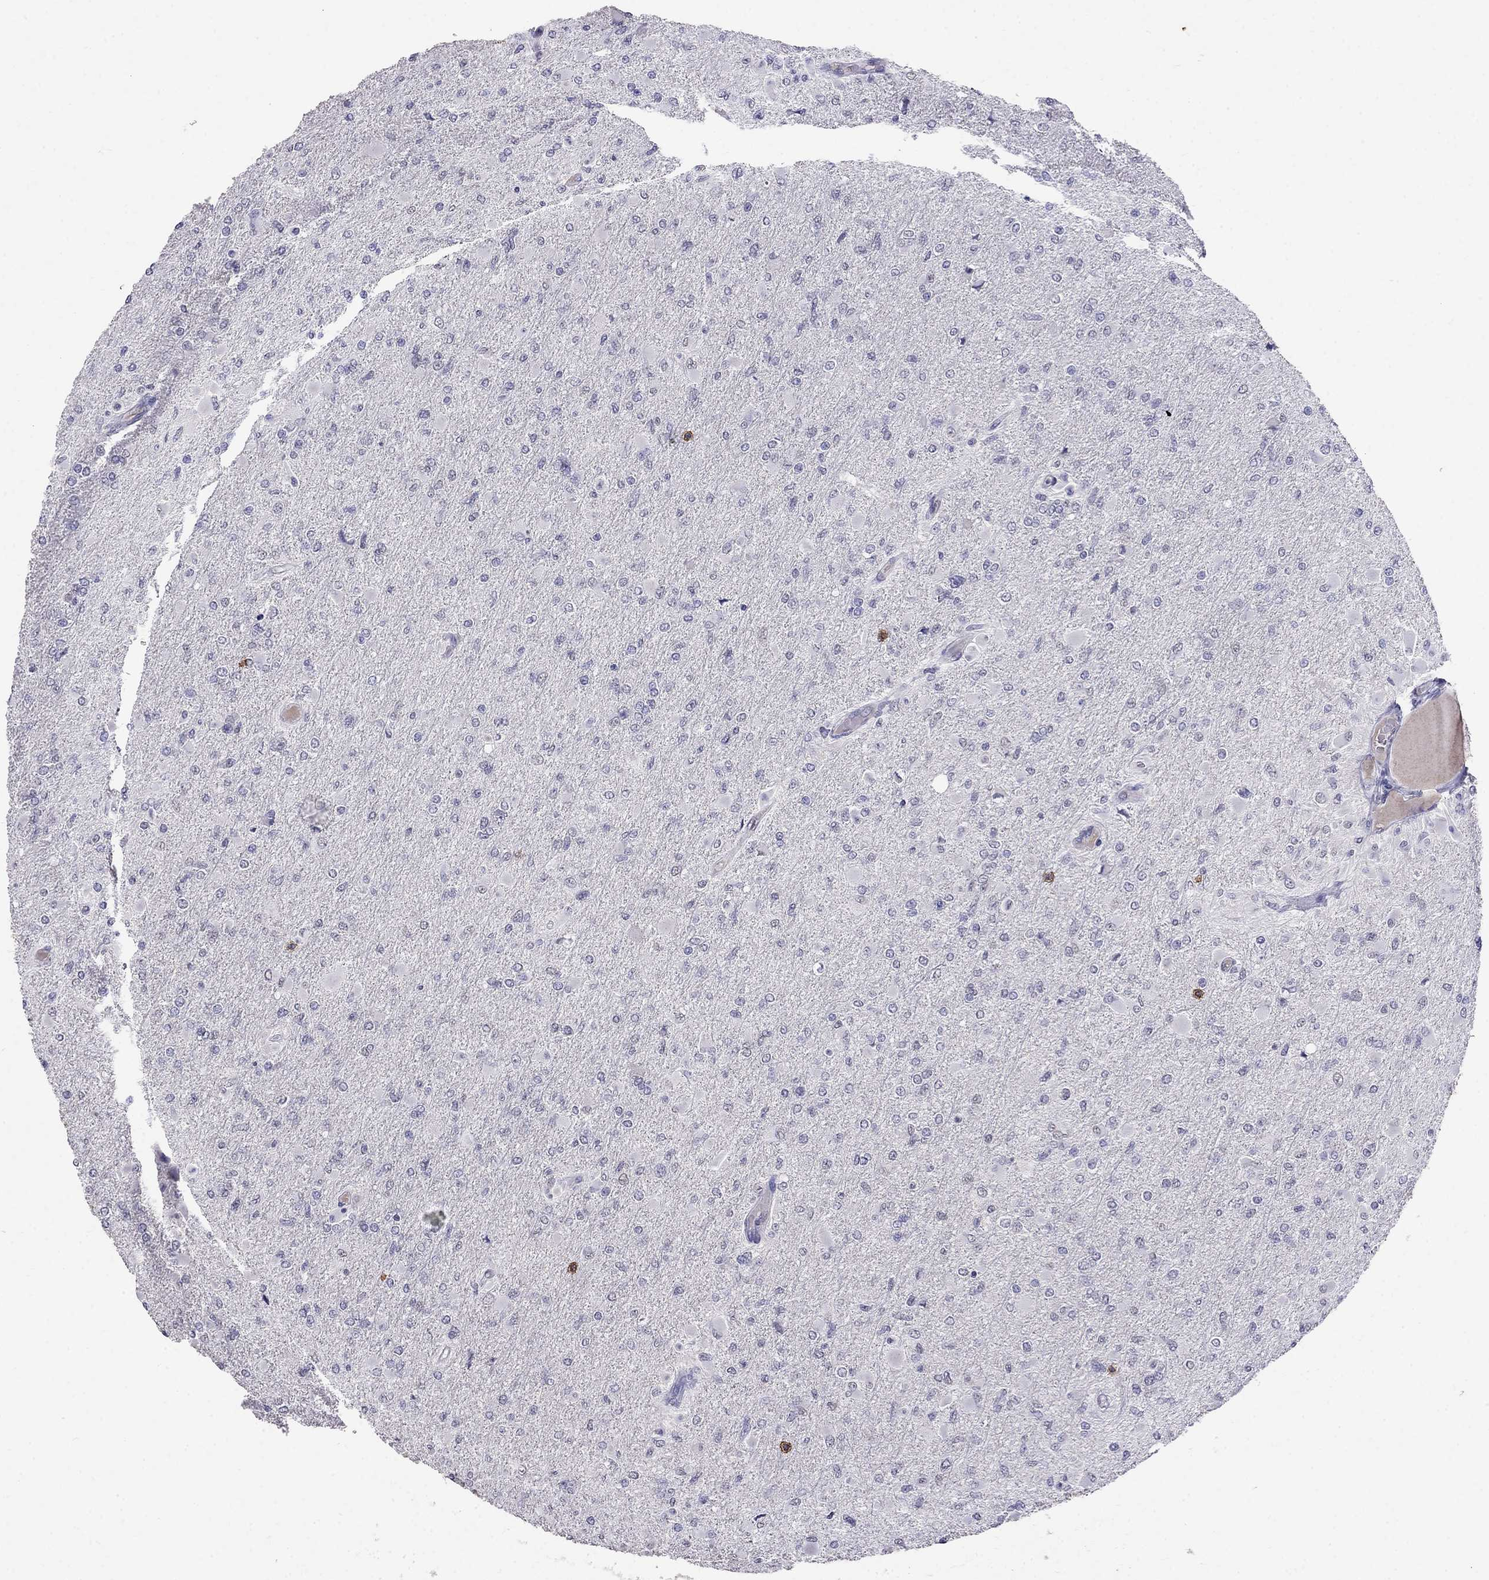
{"staining": {"intensity": "negative", "quantity": "none", "location": "none"}, "tissue": "glioma", "cell_type": "Tumor cells", "image_type": "cancer", "snomed": [{"axis": "morphology", "description": "Glioma, malignant, High grade"}, {"axis": "topography", "description": "Cerebral cortex"}], "caption": "DAB (3,3'-diaminobenzidine) immunohistochemical staining of malignant glioma (high-grade) demonstrates no significant positivity in tumor cells.", "gene": "CD8B", "patient": {"sex": "female", "age": 36}}